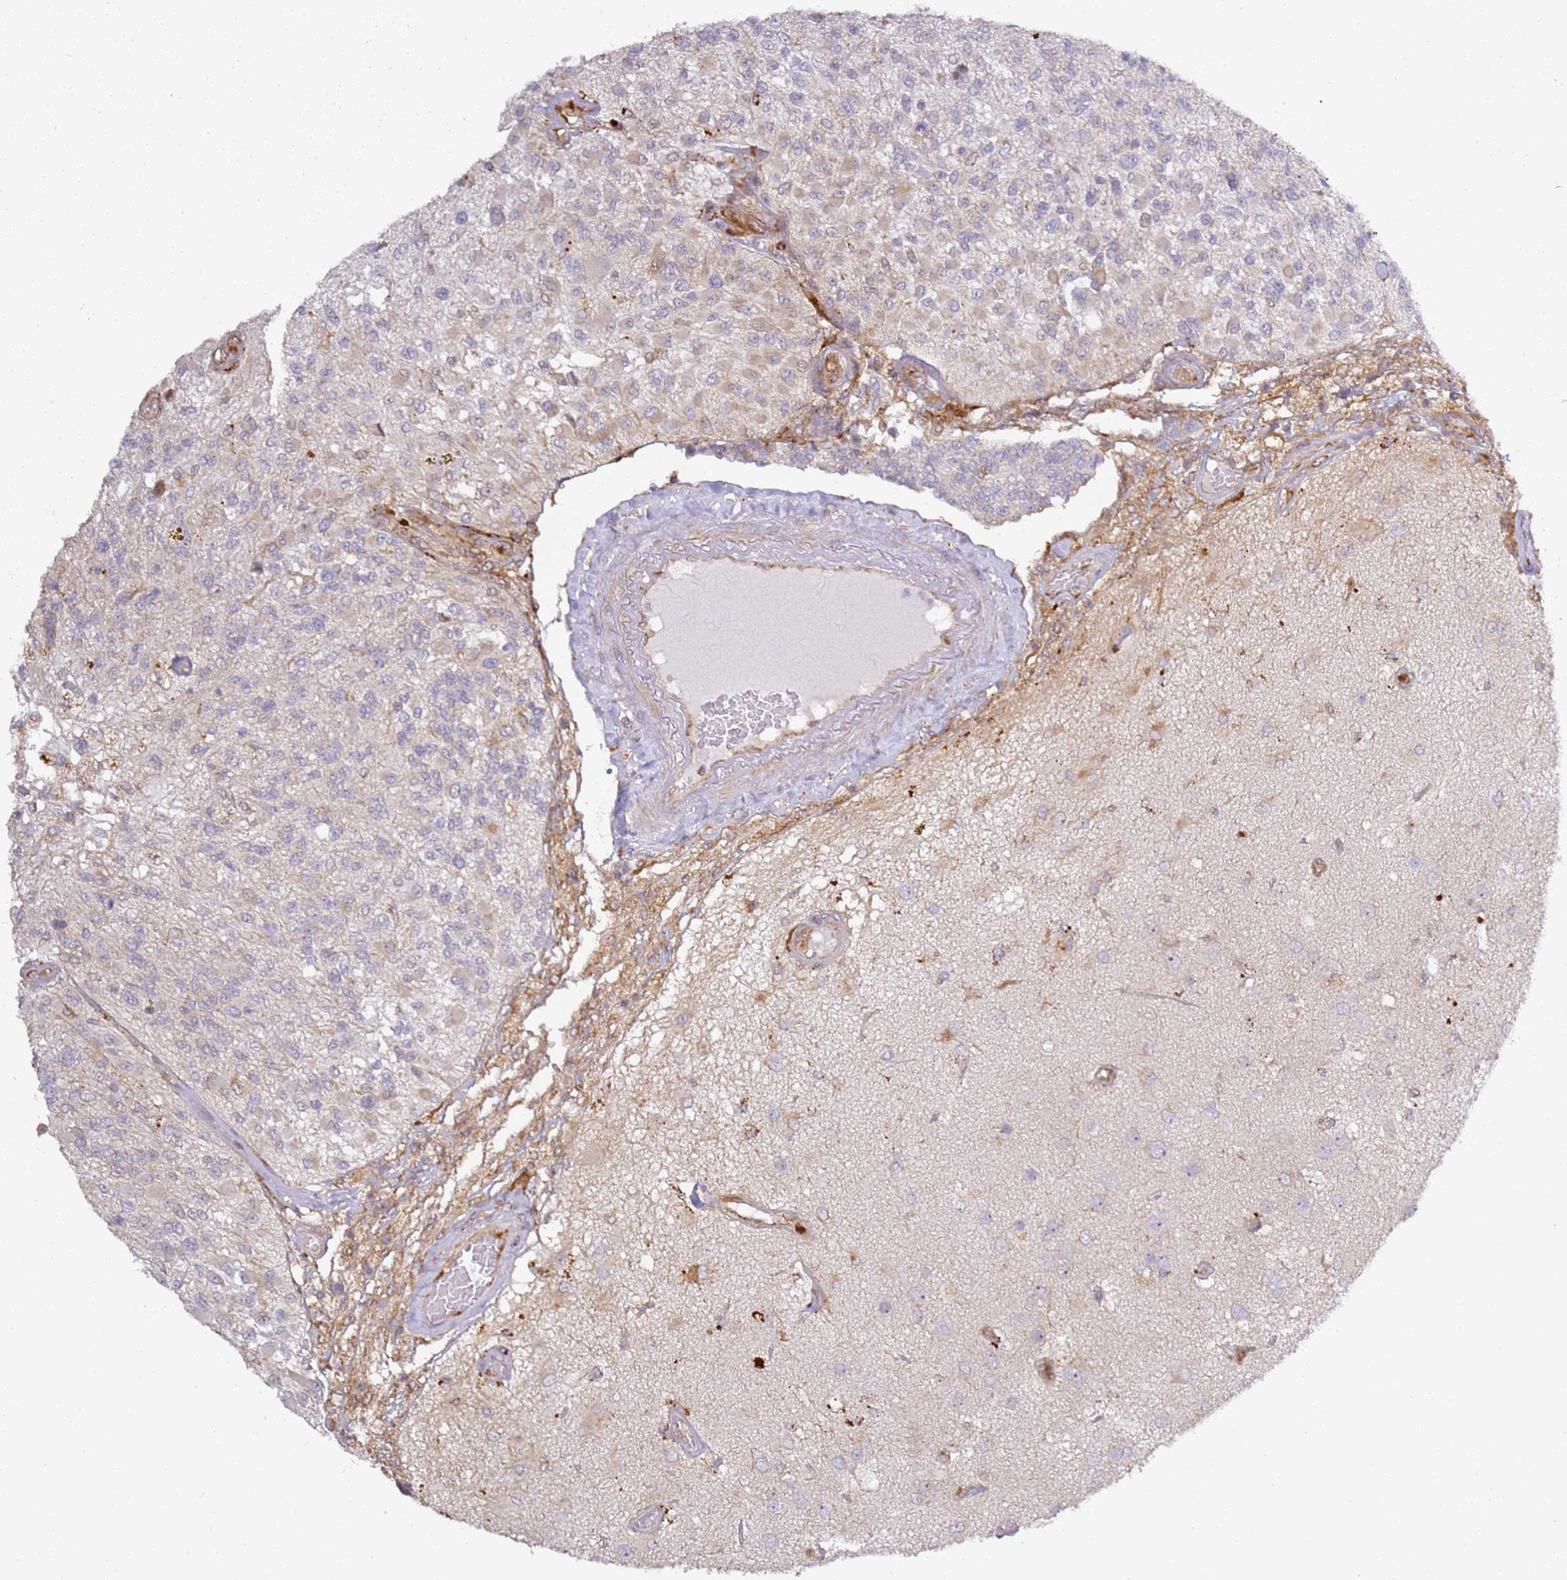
{"staining": {"intensity": "negative", "quantity": "none", "location": "none"}, "tissue": "glioma", "cell_type": "Tumor cells", "image_type": "cancer", "snomed": [{"axis": "morphology", "description": "Glioma, malignant, High grade"}, {"axis": "morphology", "description": "Glioblastoma, NOS"}, {"axis": "topography", "description": "Brain"}], "caption": "Tumor cells show no significant protein positivity in malignant glioma (high-grade). (Brightfield microscopy of DAB IHC at high magnification).", "gene": "GRAP", "patient": {"sex": "male", "age": 60}}